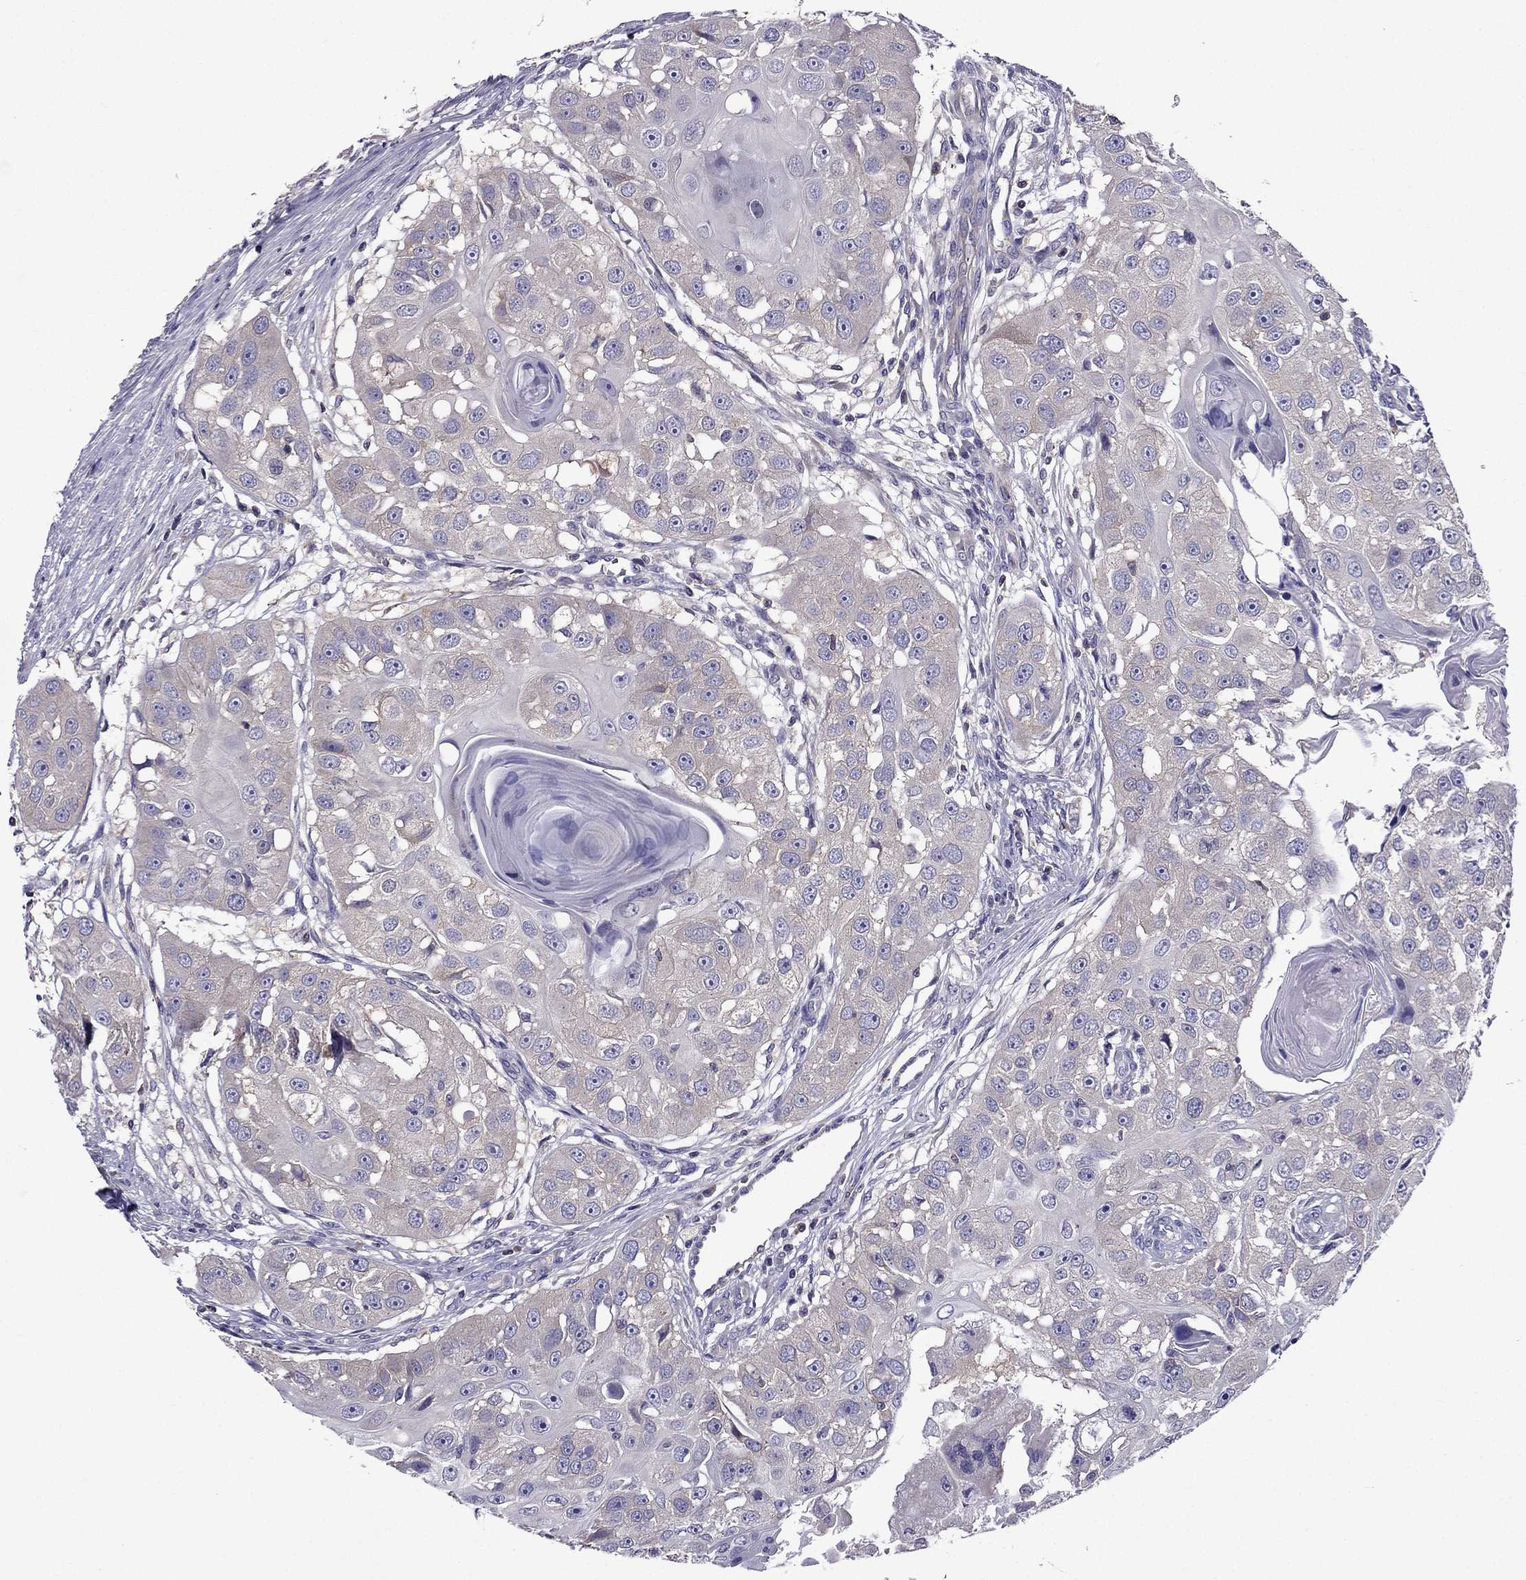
{"staining": {"intensity": "weak", "quantity": "<25%", "location": "cytoplasmic/membranous"}, "tissue": "head and neck cancer", "cell_type": "Tumor cells", "image_type": "cancer", "snomed": [{"axis": "morphology", "description": "Squamous cell carcinoma, NOS"}, {"axis": "topography", "description": "Head-Neck"}], "caption": "IHC of human squamous cell carcinoma (head and neck) displays no expression in tumor cells.", "gene": "AAK1", "patient": {"sex": "male", "age": 51}}